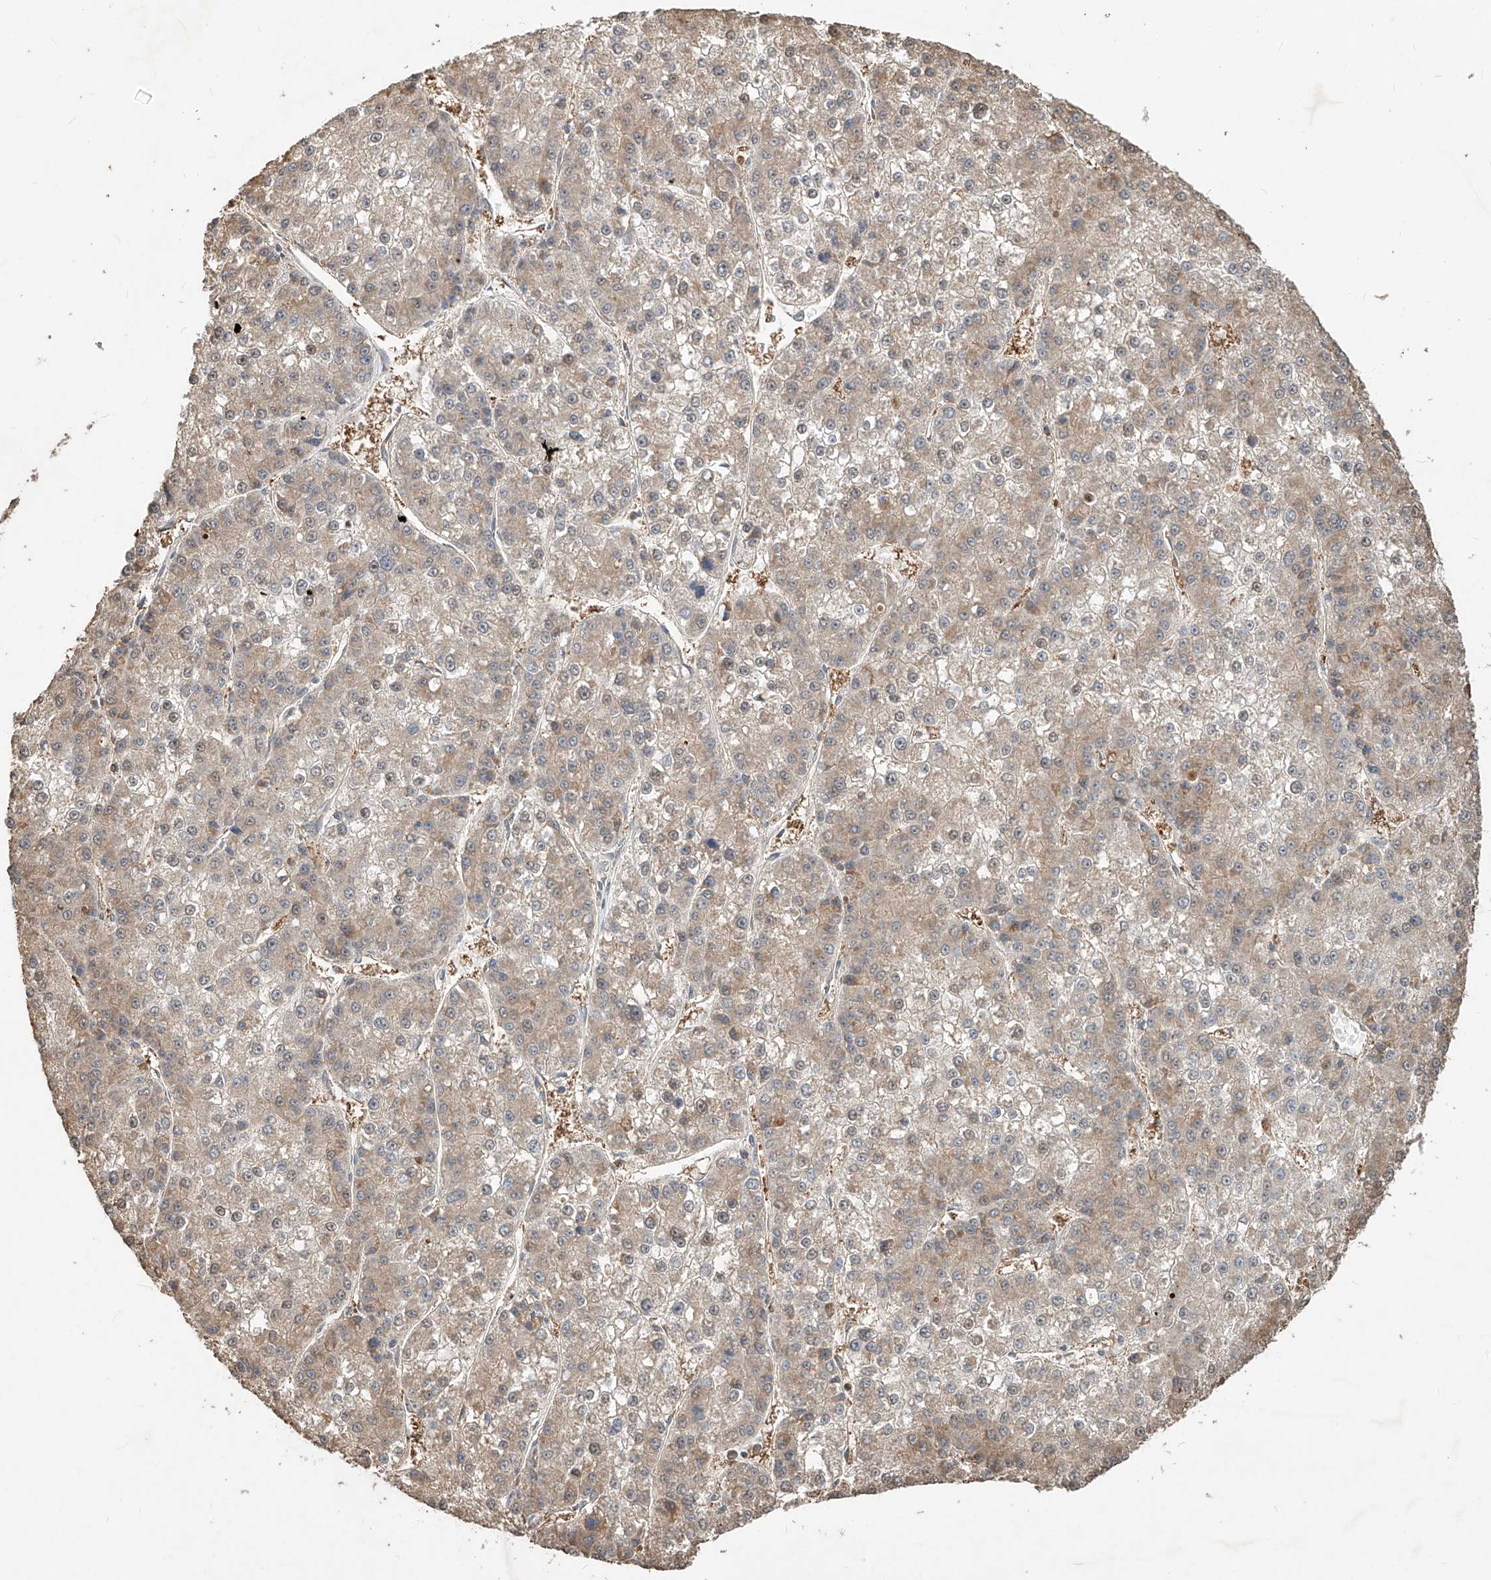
{"staining": {"intensity": "weak", "quantity": ">75%", "location": "cytoplasmic/membranous"}, "tissue": "liver cancer", "cell_type": "Tumor cells", "image_type": "cancer", "snomed": [{"axis": "morphology", "description": "Carcinoma, Hepatocellular, NOS"}, {"axis": "topography", "description": "Liver"}], "caption": "Human liver hepatocellular carcinoma stained with a protein marker reveals weak staining in tumor cells.", "gene": "RMND1", "patient": {"sex": "female", "age": 73}}